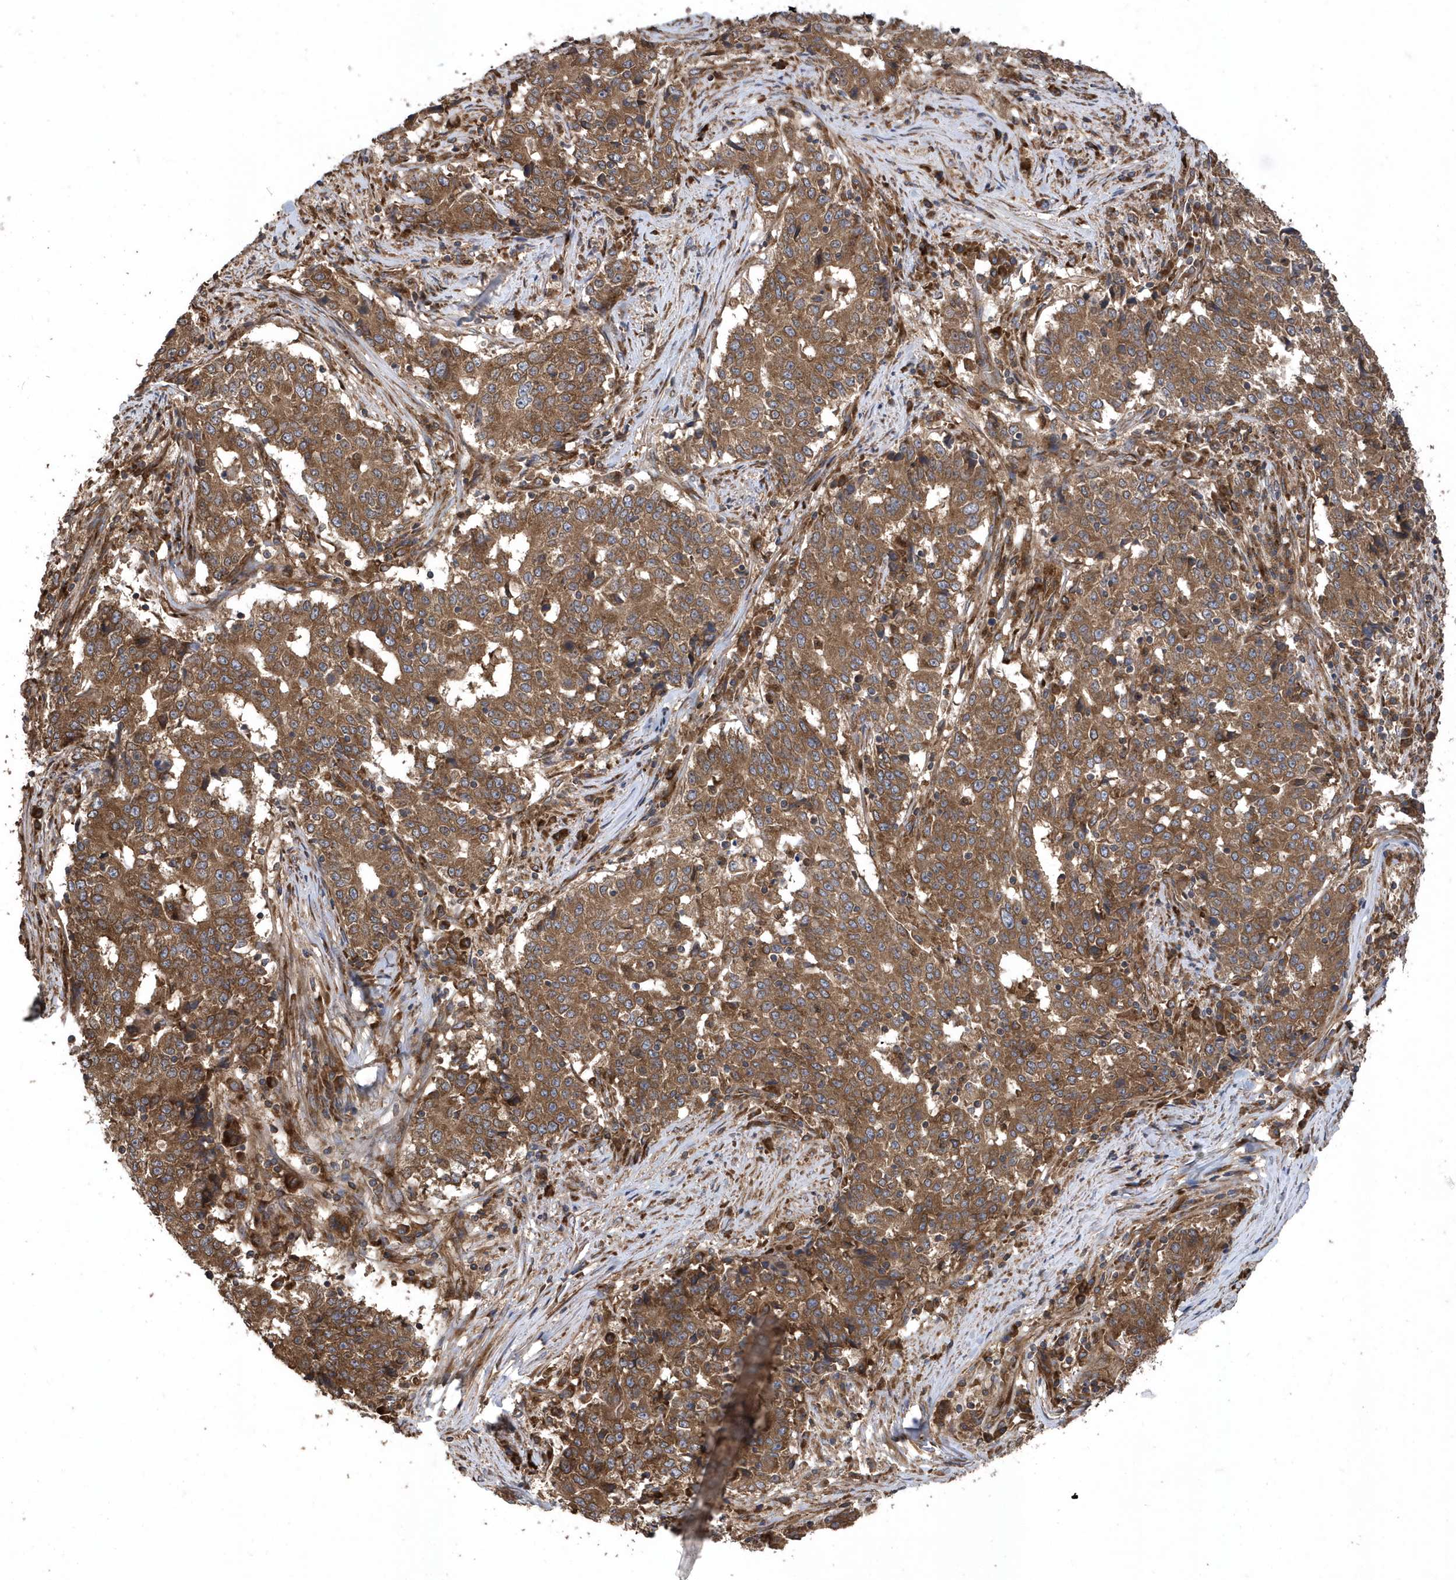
{"staining": {"intensity": "moderate", "quantity": ">75%", "location": "cytoplasmic/membranous"}, "tissue": "stomach cancer", "cell_type": "Tumor cells", "image_type": "cancer", "snomed": [{"axis": "morphology", "description": "Adenocarcinoma, NOS"}, {"axis": "topography", "description": "Stomach"}], "caption": "Brown immunohistochemical staining in human adenocarcinoma (stomach) displays moderate cytoplasmic/membranous staining in approximately >75% of tumor cells. Ihc stains the protein in brown and the nuclei are stained blue.", "gene": "WASHC5", "patient": {"sex": "male", "age": 59}}